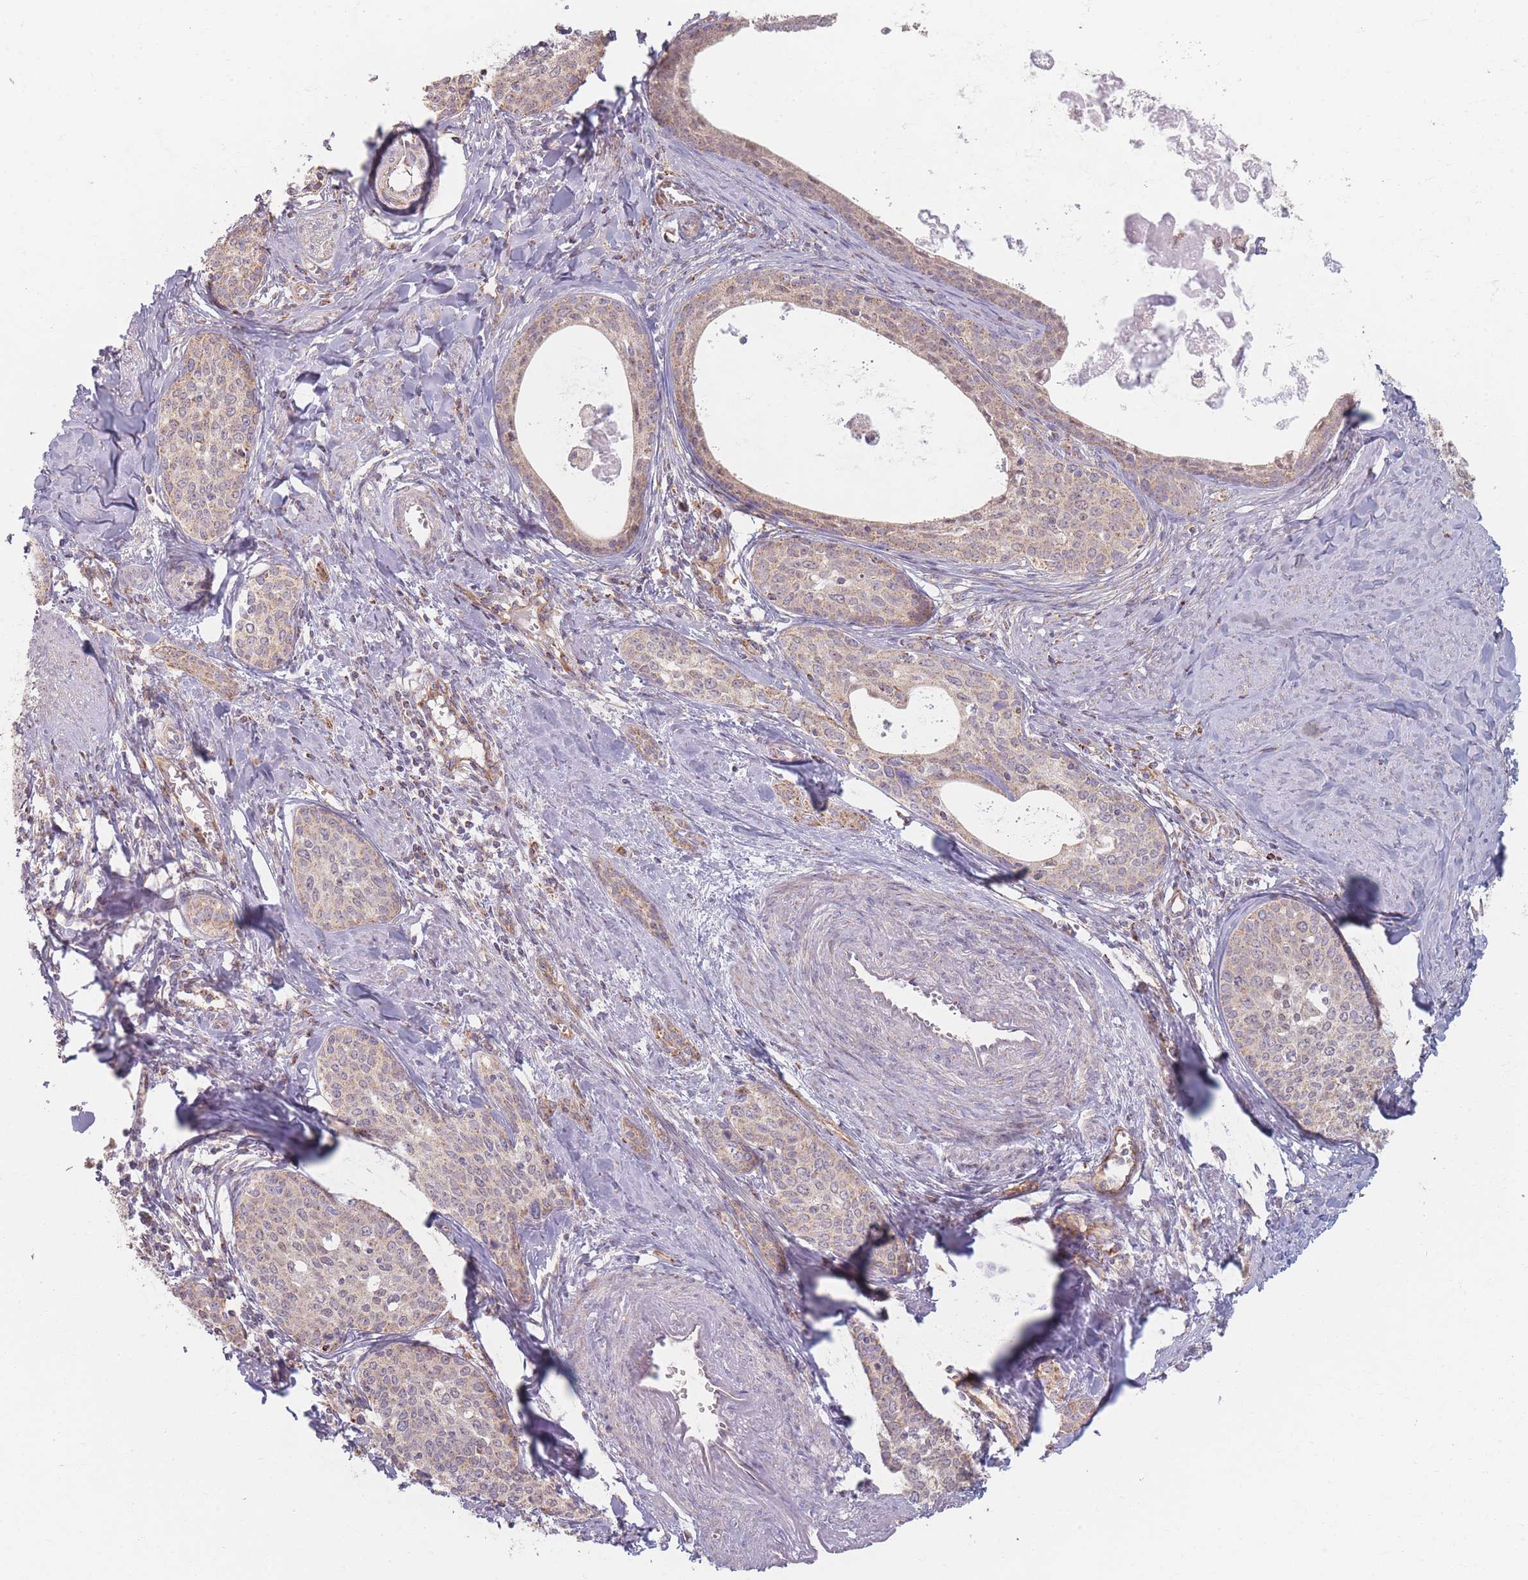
{"staining": {"intensity": "moderate", "quantity": "25%-75%", "location": "cytoplasmic/membranous,nuclear"}, "tissue": "cervical cancer", "cell_type": "Tumor cells", "image_type": "cancer", "snomed": [{"axis": "morphology", "description": "Squamous cell carcinoma, NOS"}, {"axis": "morphology", "description": "Adenocarcinoma, NOS"}, {"axis": "topography", "description": "Cervix"}], "caption": "Immunohistochemical staining of human cervical cancer exhibits medium levels of moderate cytoplasmic/membranous and nuclear expression in about 25%-75% of tumor cells.", "gene": "ESRP2", "patient": {"sex": "female", "age": 52}}